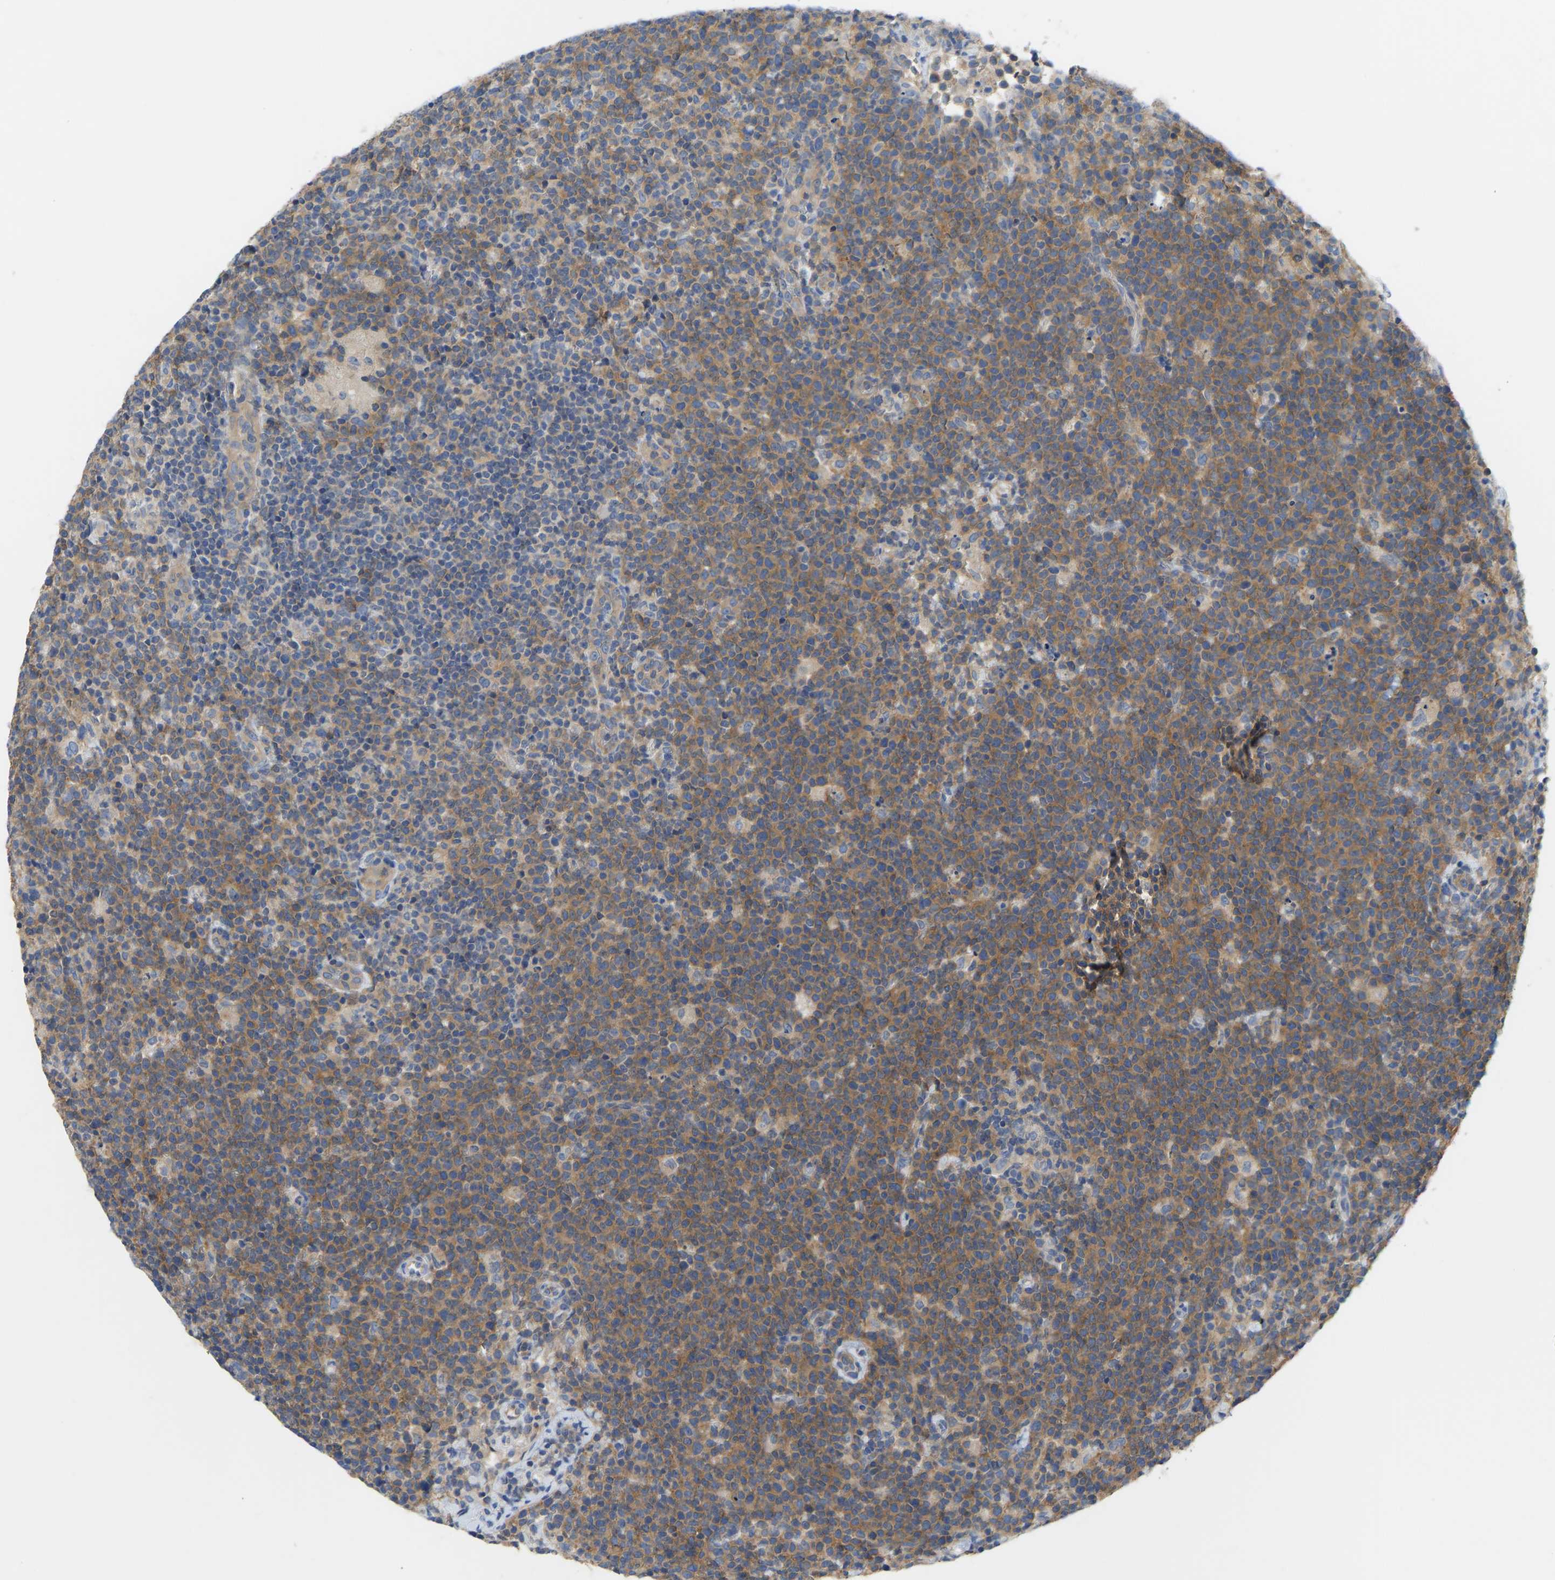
{"staining": {"intensity": "moderate", "quantity": ">75%", "location": "cytoplasmic/membranous"}, "tissue": "lymphoma", "cell_type": "Tumor cells", "image_type": "cancer", "snomed": [{"axis": "morphology", "description": "Malignant lymphoma, non-Hodgkin's type, High grade"}, {"axis": "topography", "description": "Lymph node"}], "caption": "IHC photomicrograph of neoplastic tissue: human lymphoma stained using IHC shows medium levels of moderate protein expression localized specifically in the cytoplasmic/membranous of tumor cells, appearing as a cytoplasmic/membranous brown color.", "gene": "PPP3CA", "patient": {"sex": "male", "age": 61}}